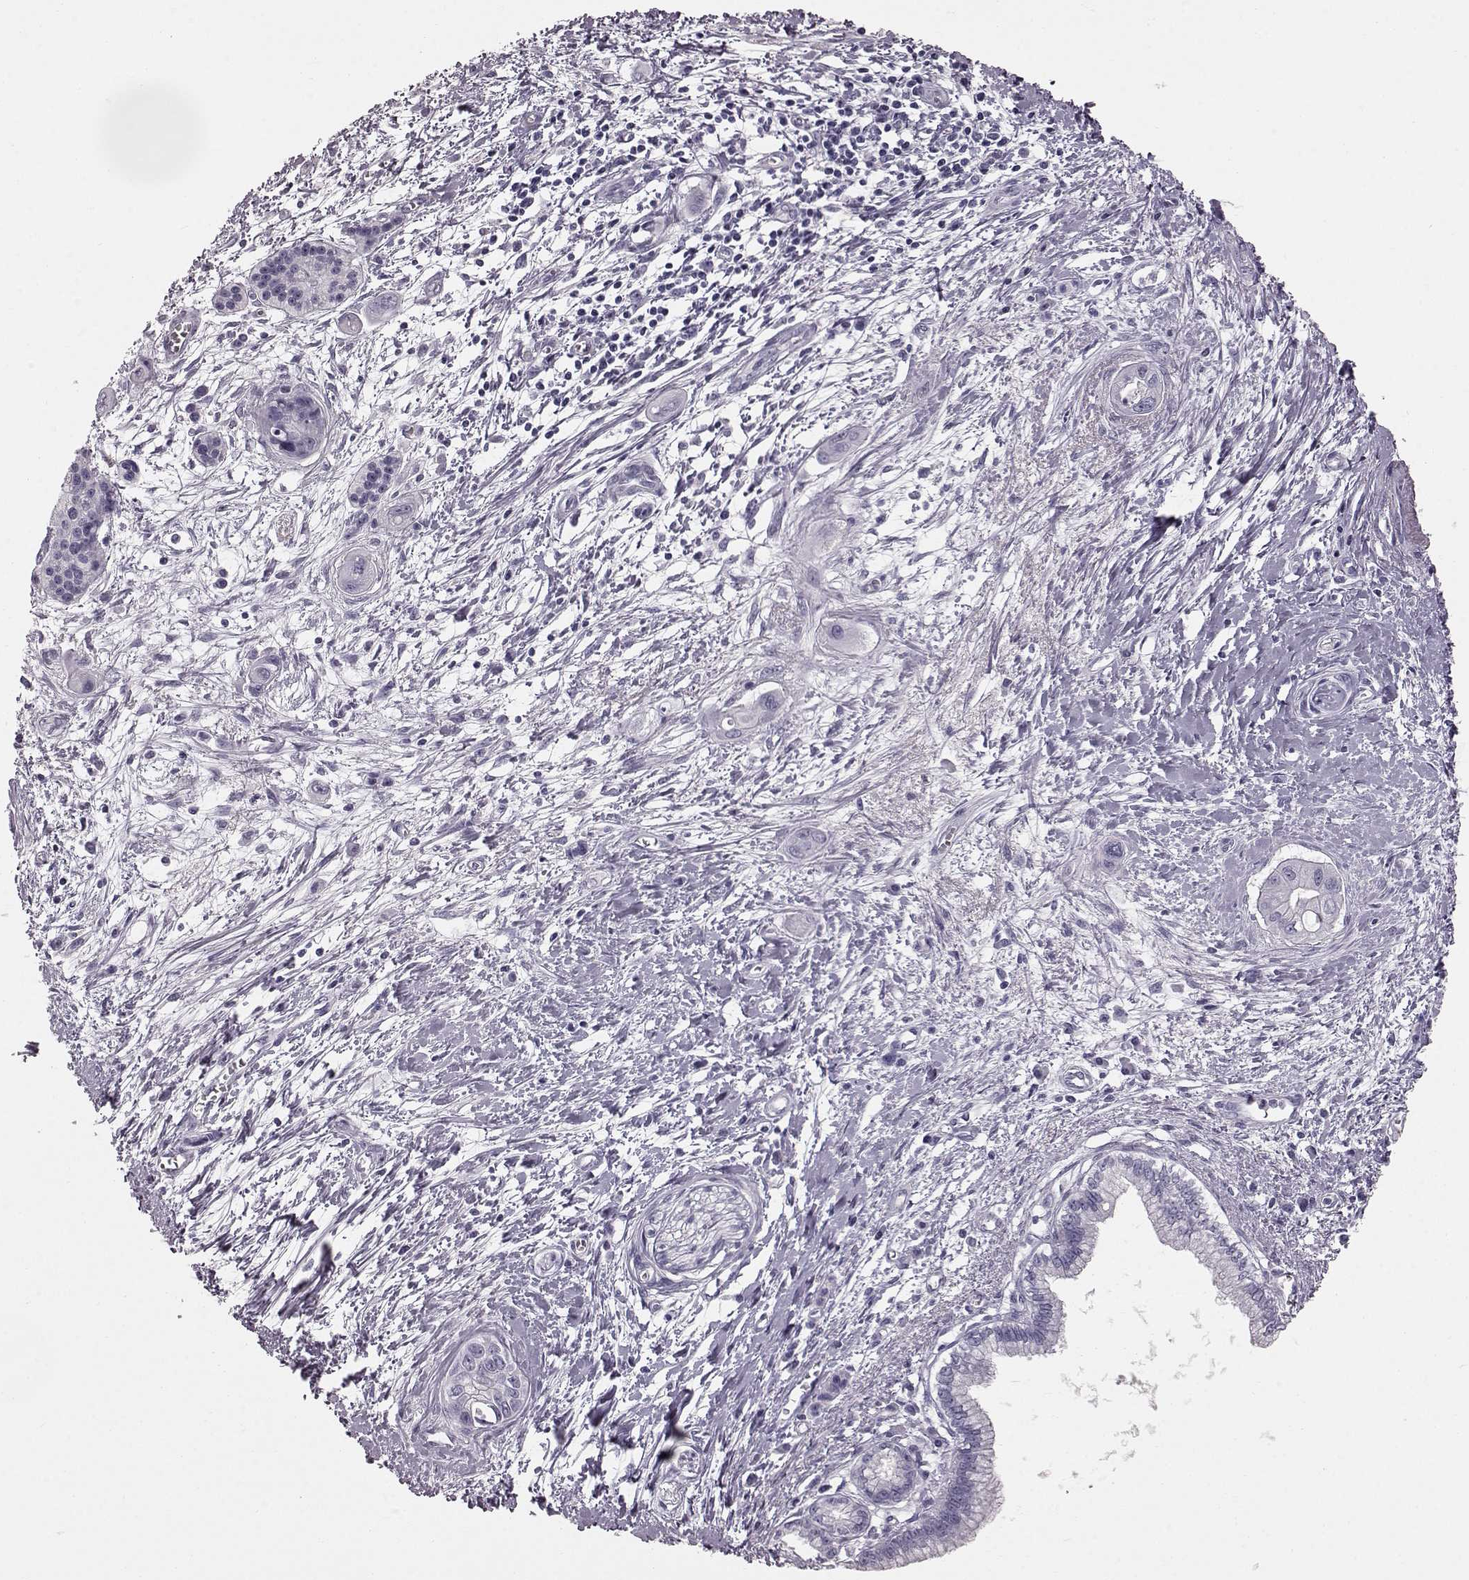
{"staining": {"intensity": "negative", "quantity": "none", "location": "none"}, "tissue": "pancreatic cancer", "cell_type": "Tumor cells", "image_type": "cancer", "snomed": [{"axis": "morphology", "description": "Adenocarcinoma, NOS"}, {"axis": "topography", "description": "Pancreas"}], "caption": "Immunohistochemical staining of human pancreatic cancer (adenocarcinoma) exhibits no significant positivity in tumor cells.", "gene": "TCHHL1", "patient": {"sex": "male", "age": 60}}